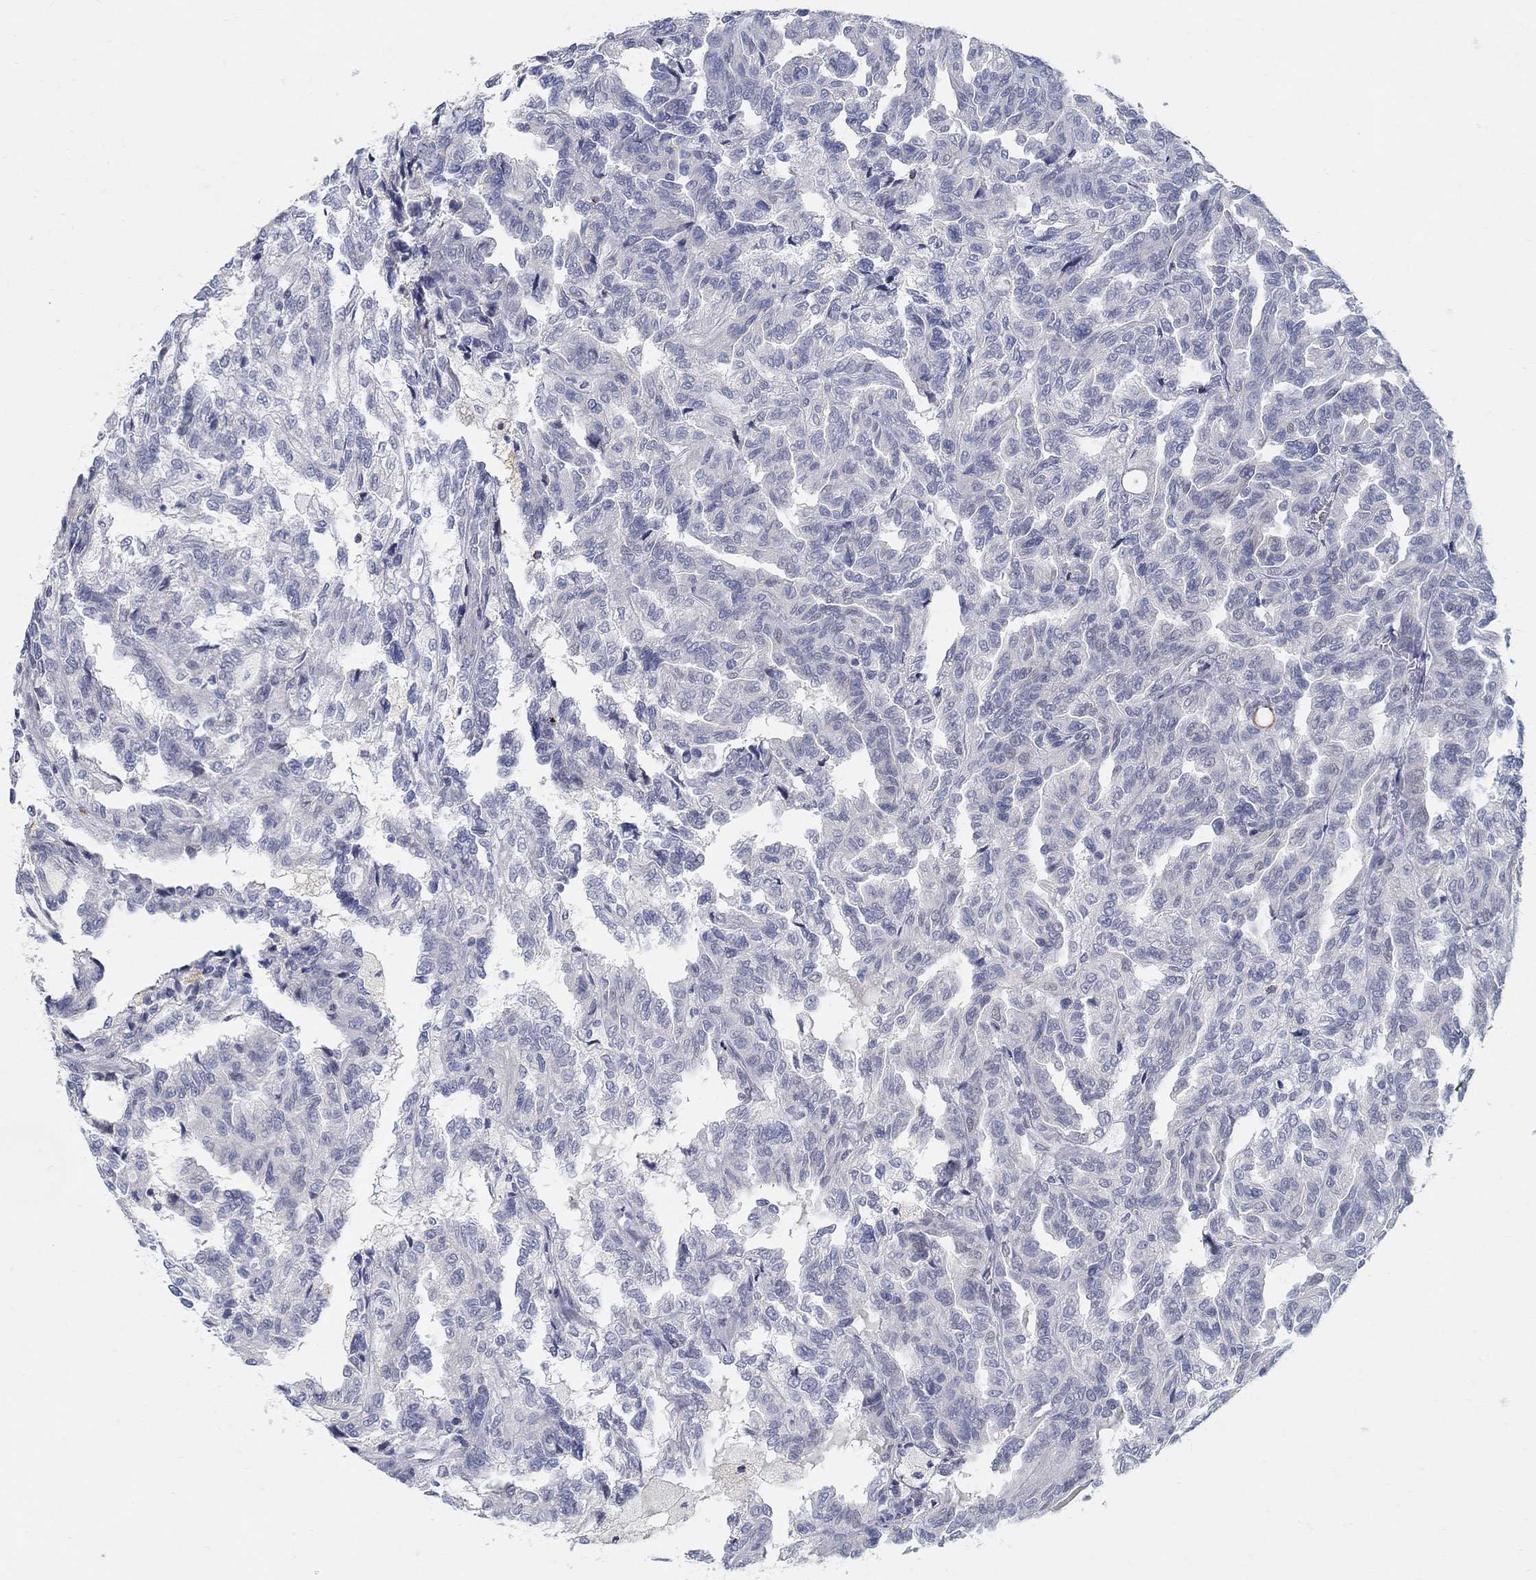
{"staining": {"intensity": "negative", "quantity": "none", "location": "none"}, "tissue": "renal cancer", "cell_type": "Tumor cells", "image_type": "cancer", "snomed": [{"axis": "morphology", "description": "Adenocarcinoma, NOS"}, {"axis": "topography", "description": "Kidney"}], "caption": "A high-resolution histopathology image shows immunohistochemistry (IHC) staining of renal adenocarcinoma, which exhibits no significant positivity in tumor cells.", "gene": "ANO7", "patient": {"sex": "male", "age": 79}}